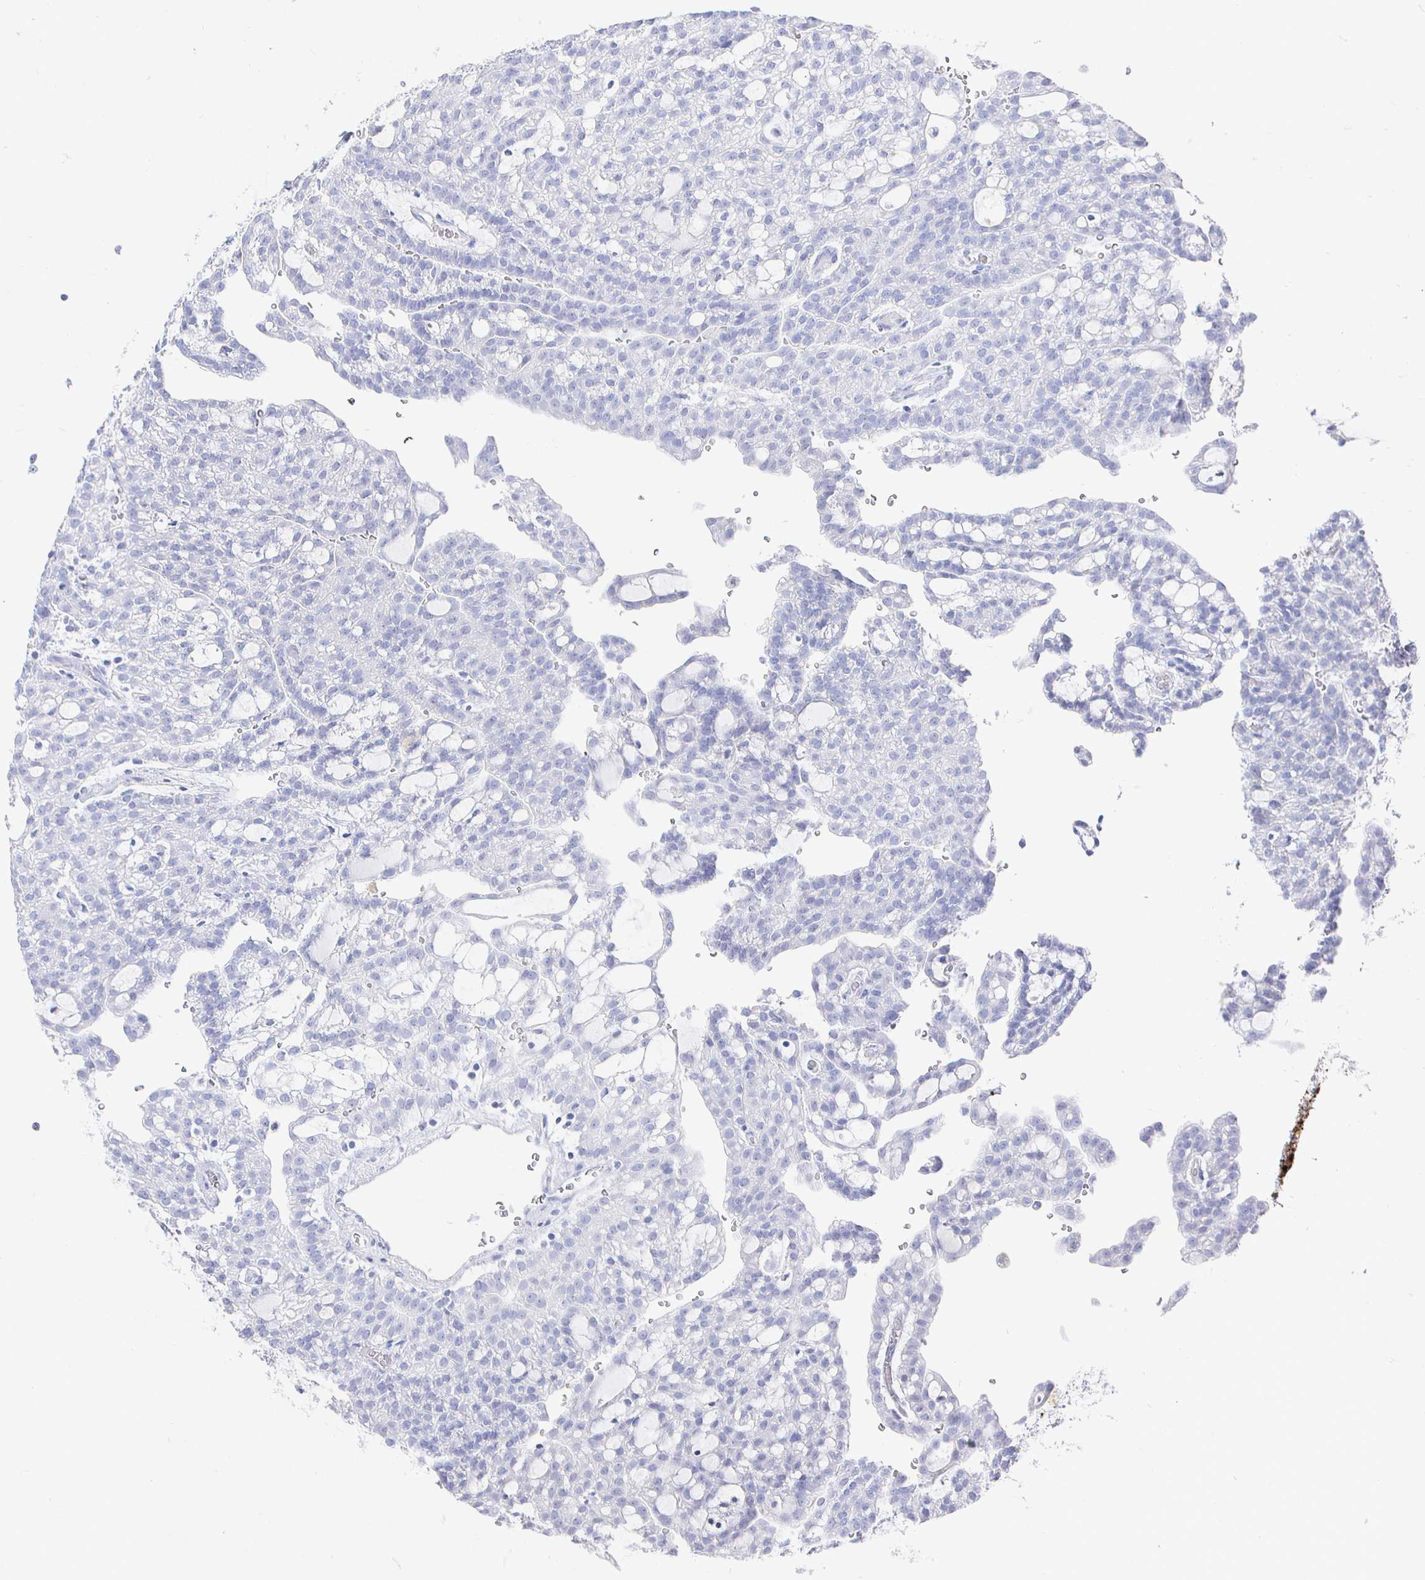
{"staining": {"intensity": "negative", "quantity": "none", "location": "none"}, "tissue": "renal cancer", "cell_type": "Tumor cells", "image_type": "cancer", "snomed": [{"axis": "morphology", "description": "Adenocarcinoma, NOS"}, {"axis": "topography", "description": "Kidney"}], "caption": "A high-resolution micrograph shows immunohistochemistry staining of adenocarcinoma (renal), which demonstrates no significant positivity in tumor cells.", "gene": "CLCA1", "patient": {"sex": "male", "age": 63}}